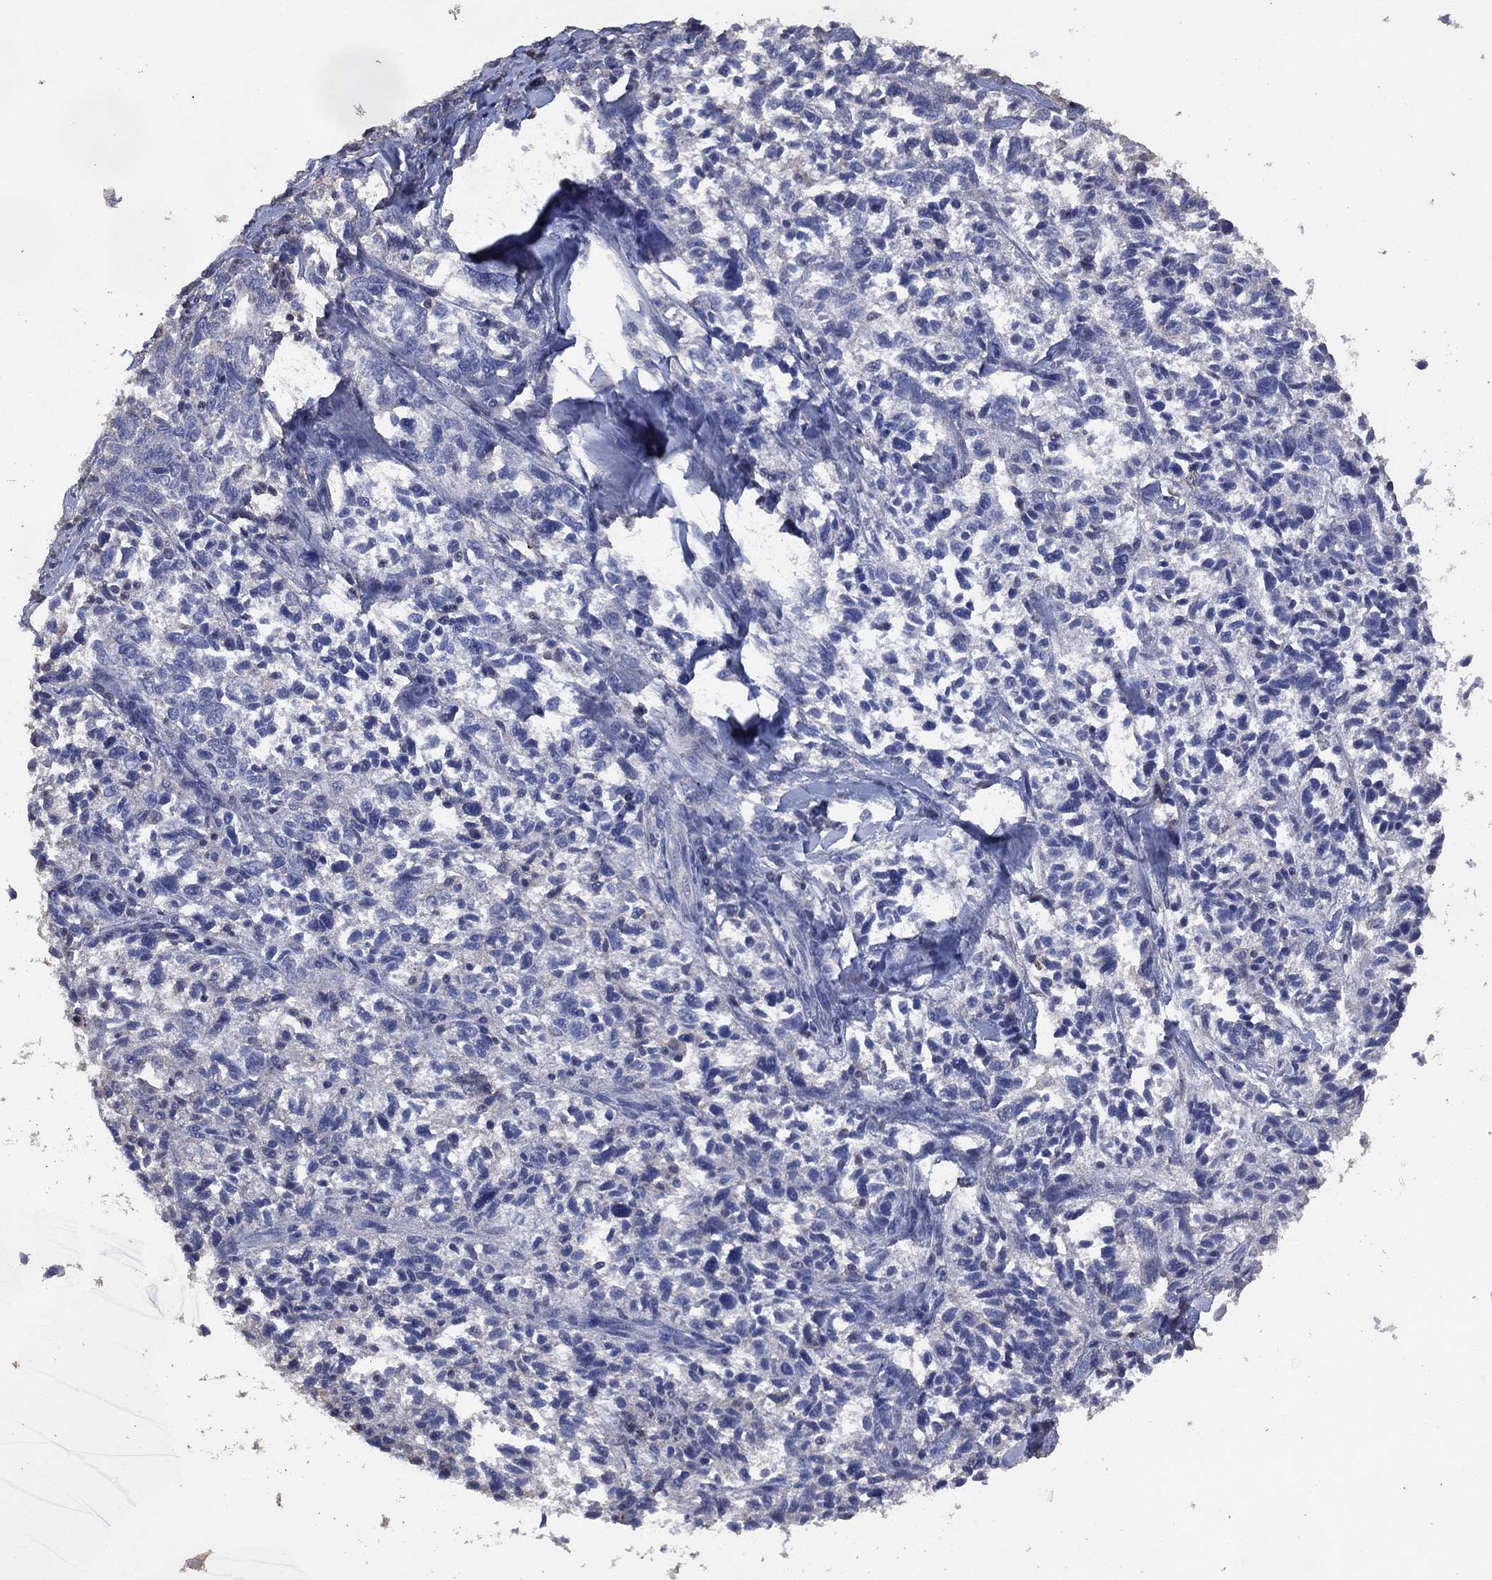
{"staining": {"intensity": "negative", "quantity": "none", "location": "none"}, "tissue": "ovarian cancer", "cell_type": "Tumor cells", "image_type": "cancer", "snomed": [{"axis": "morphology", "description": "Cystadenocarcinoma, serous, NOS"}, {"axis": "topography", "description": "Ovary"}], "caption": "Immunohistochemistry (IHC) micrograph of ovarian cancer (serous cystadenocarcinoma) stained for a protein (brown), which reveals no expression in tumor cells. The staining was performed using DAB (3,3'-diaminobenzidine) to visualize the protein expression in brown, while the nuclei were stained in blue with hematoxylin (Magnification: 20x).", "gene": "ADPRHL1", "patient": {"sex": "female", "age": 71}}